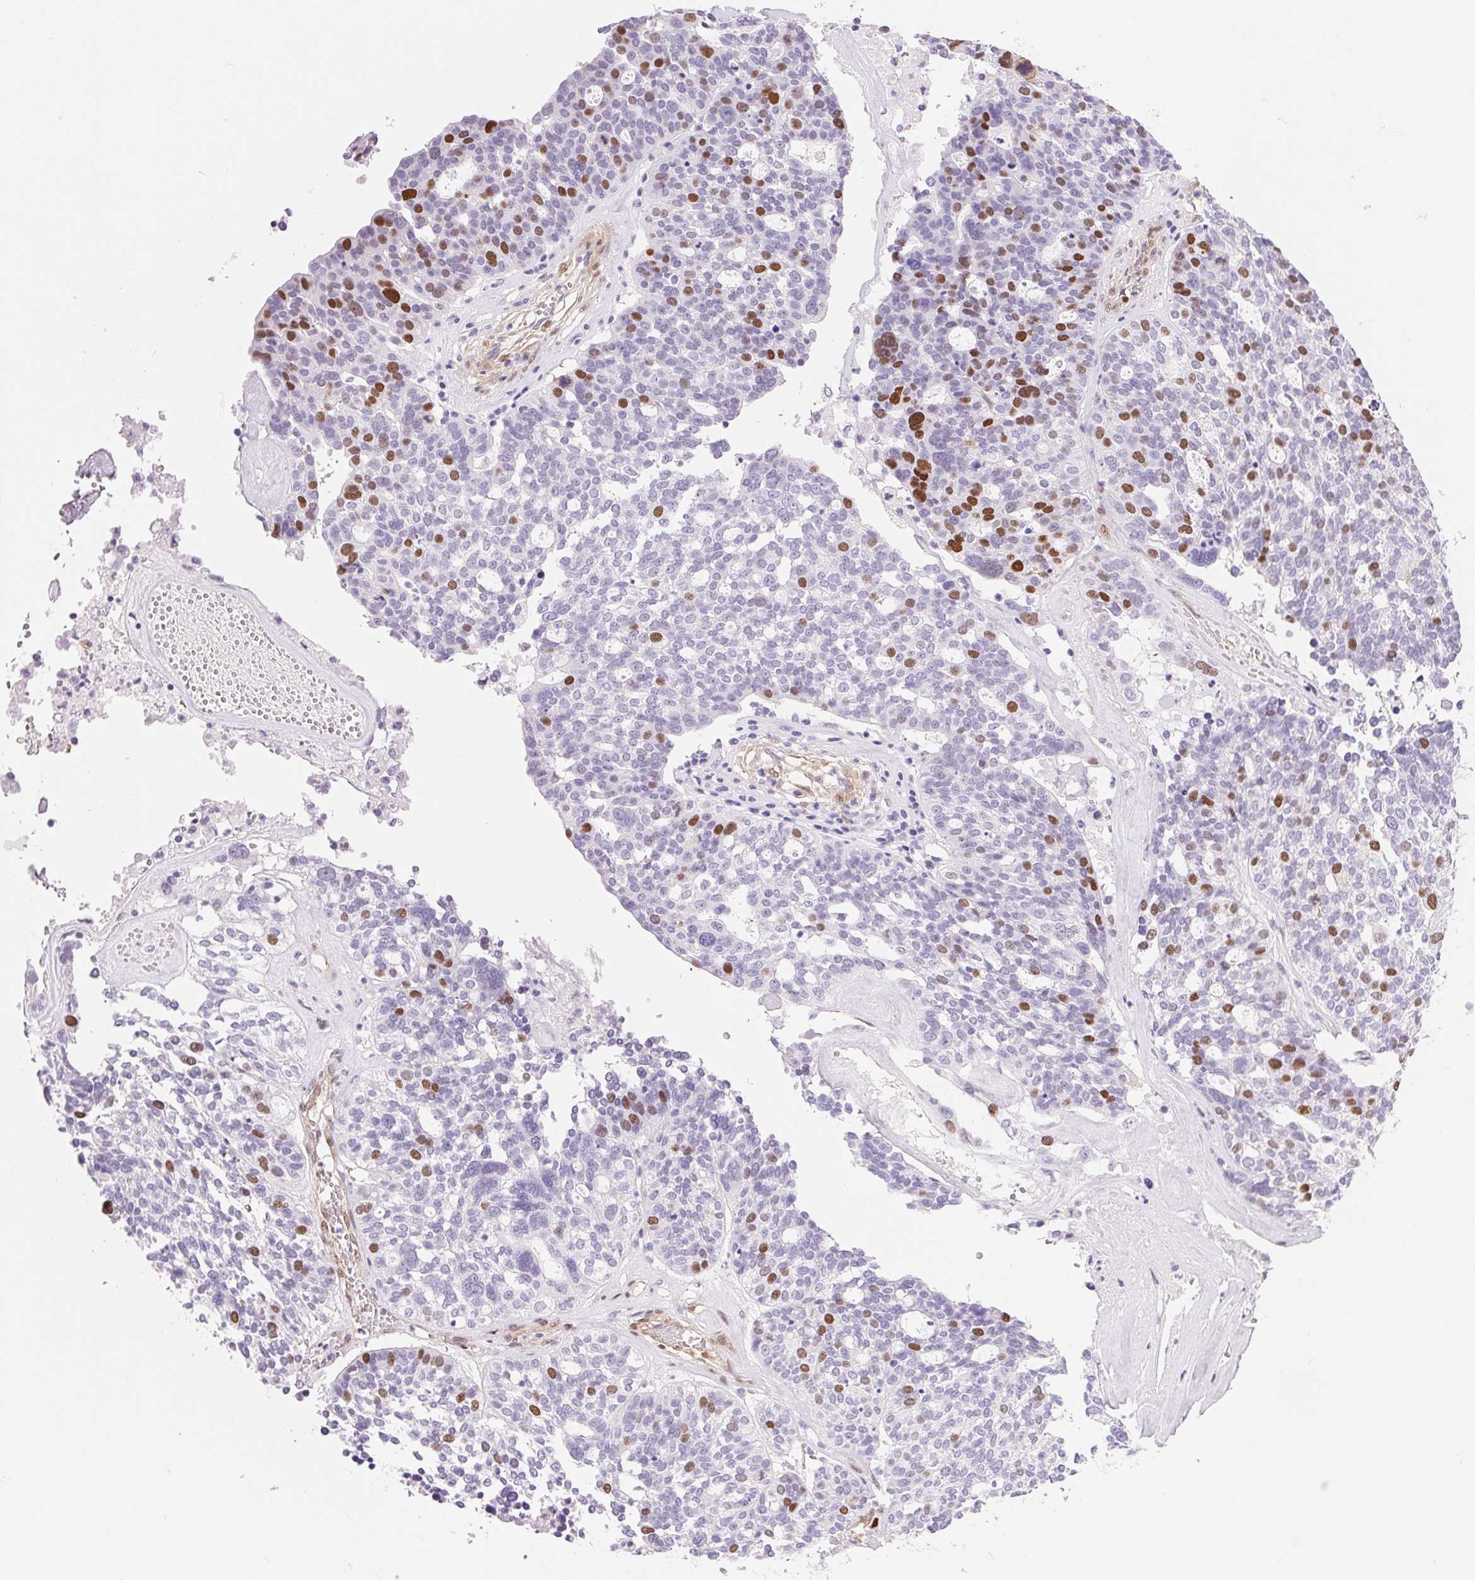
{"staining": {"intensity": "strong", "quantity": "<25%", "location": "nuclear"}, "tissue": "ovarian cancer", "cell_type": "Tumor cells", "image_type": "cancer", "snomed": [{"axis": "morphology", "description": "Cystadenocarcinoma, serous, NOS"}, {"axis": "topography", "description": "Ovary"}], "caption": "Protein analysis of ovarian cancer tissue displays strong nuclear positivity in about <25% of tumor cells.", "gene": "SMTN", "patient": {"sex": "female", "age": 59}}